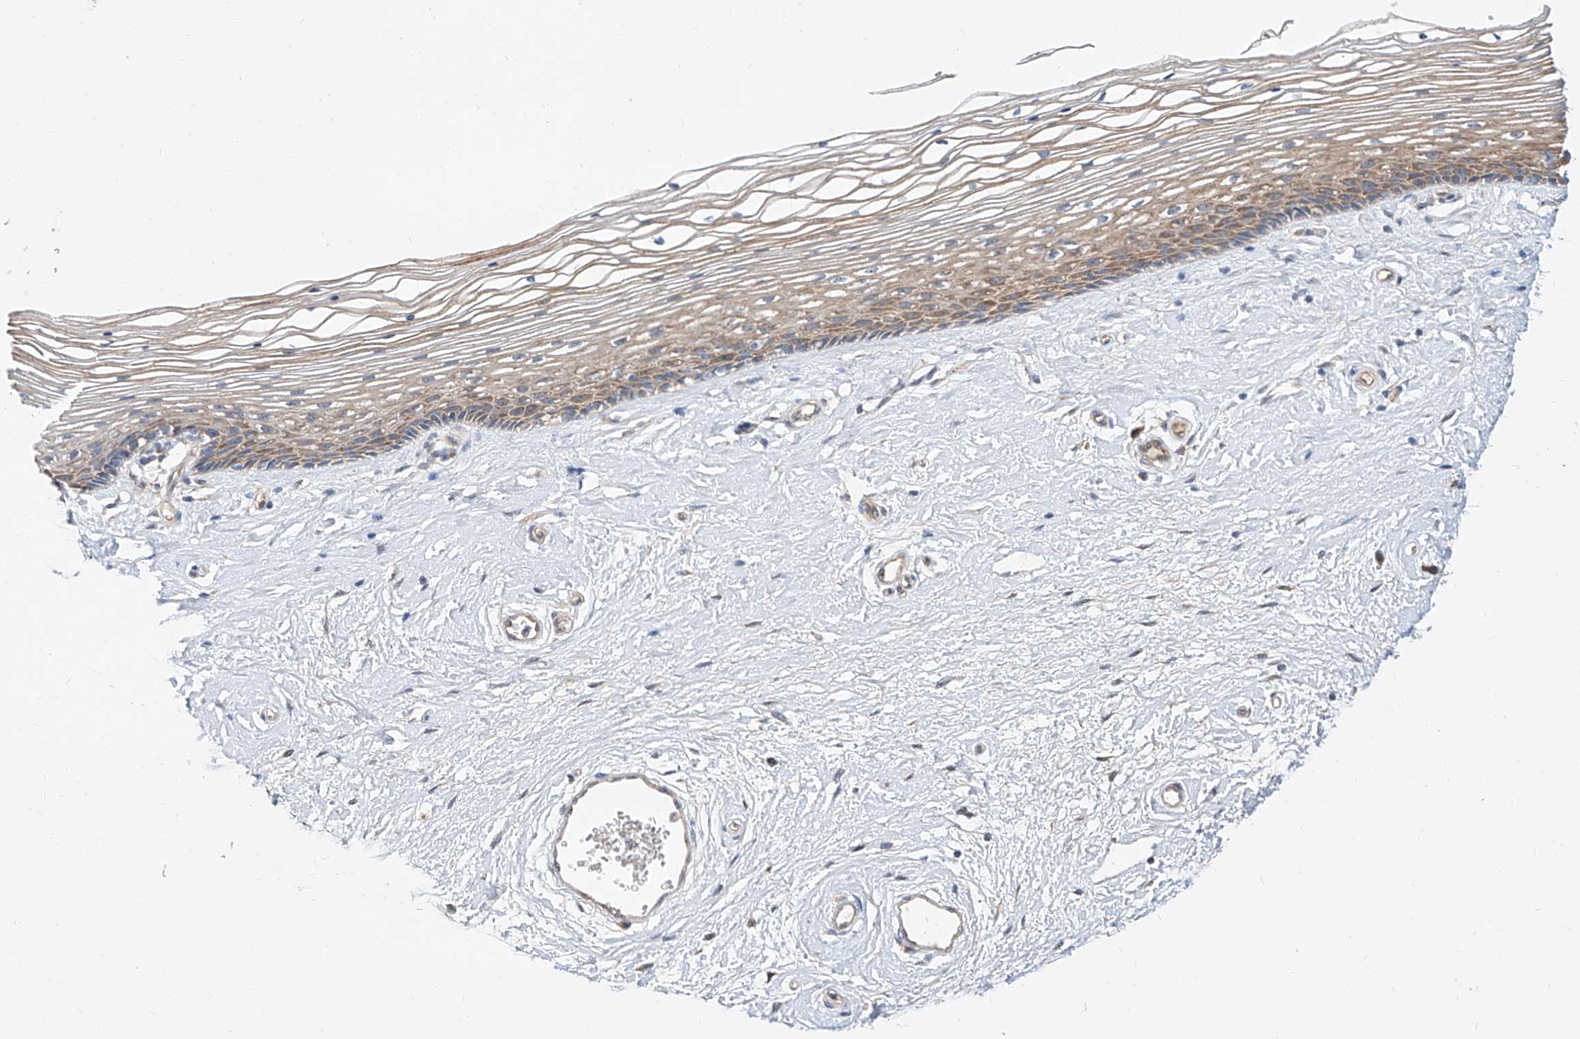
{"staining": {"intensity": "moderate", "quantity": ">75%", "location": "cytoplasmic/membranous"}, "tissue": "vagina", "cell_type": "Squamous epithelial cells", "image_type": "normal", "snomed": [{"axis": "morphology", "description": "Normal tissue, NOS"}, {"axis": "topography", "description": "Vagina"}], "caption": "A histopathology image of vagina stained for a protein exhibits moderate cytoplasmic/membranous brown staining in squamous epithelial cells.", "gene": "DIRAS3", "patient": {"sex": "female", "age": 46}}